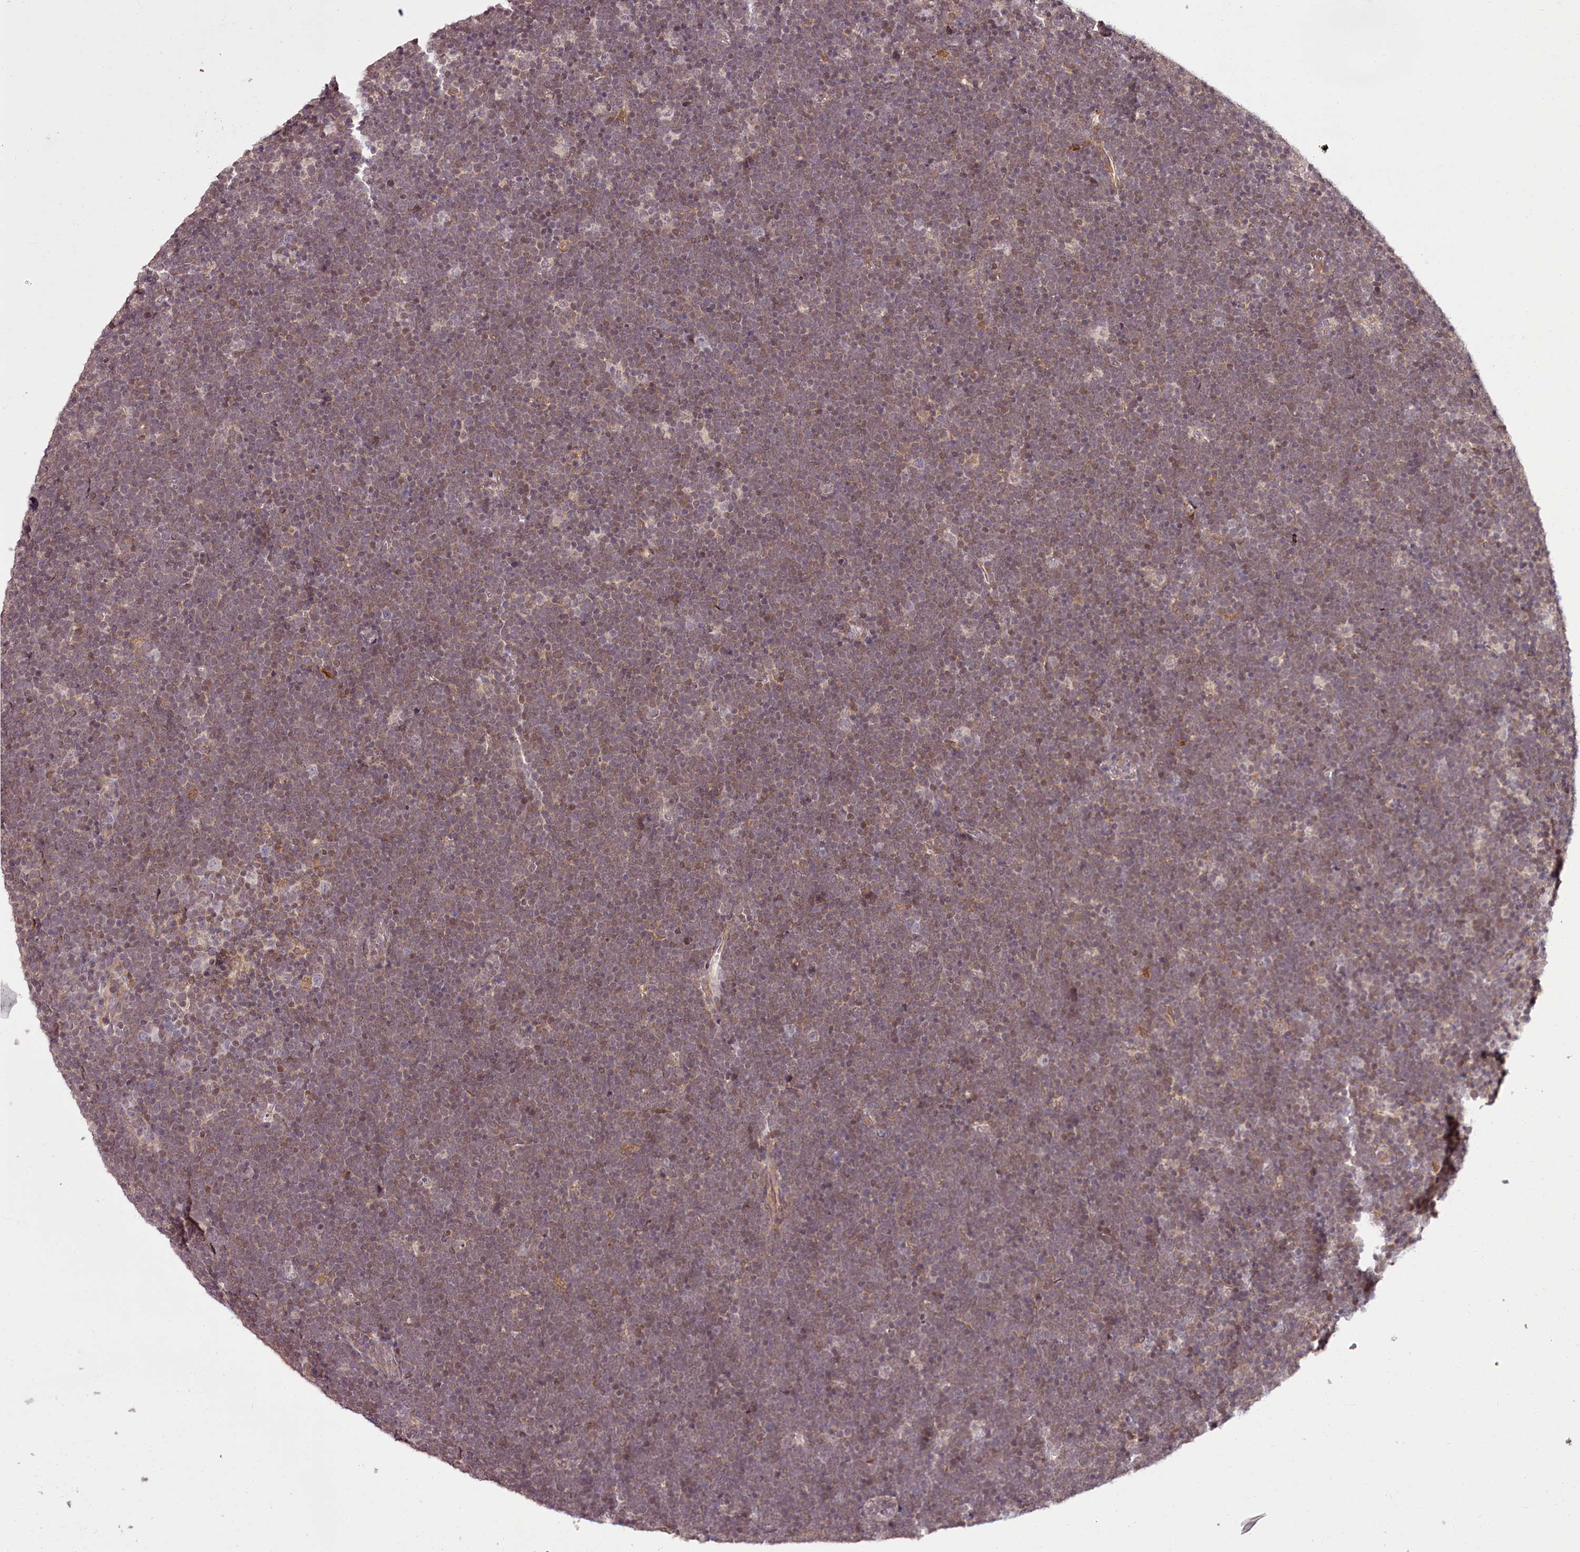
{"staining": {"intensity": "weak", "quantity": "25%-75%", "location": "cytoplasmic/membranous"}, "tissue": "lymphoma", "cell_type": "Tumor cells", "image_type": "cancer", "snomed": [{"axis": "morphology", "description": "Malignant lymphoma, non-Hodgkin's type, High grade"}, {"axis": "topography", "description": "Lymph node"}], "caption": "Immunohistochemical staining of human lymphoma demonstrates weak cytoplasmic/membranous protein staining in about 25%-75% of tumor cells. (DAB (3,3'-diaminobenzidine) IHC, brown staining for protein, blue staining for nuclei).", "gene": "CCDC92", "patient": {"sex": "male", "age": 13}}